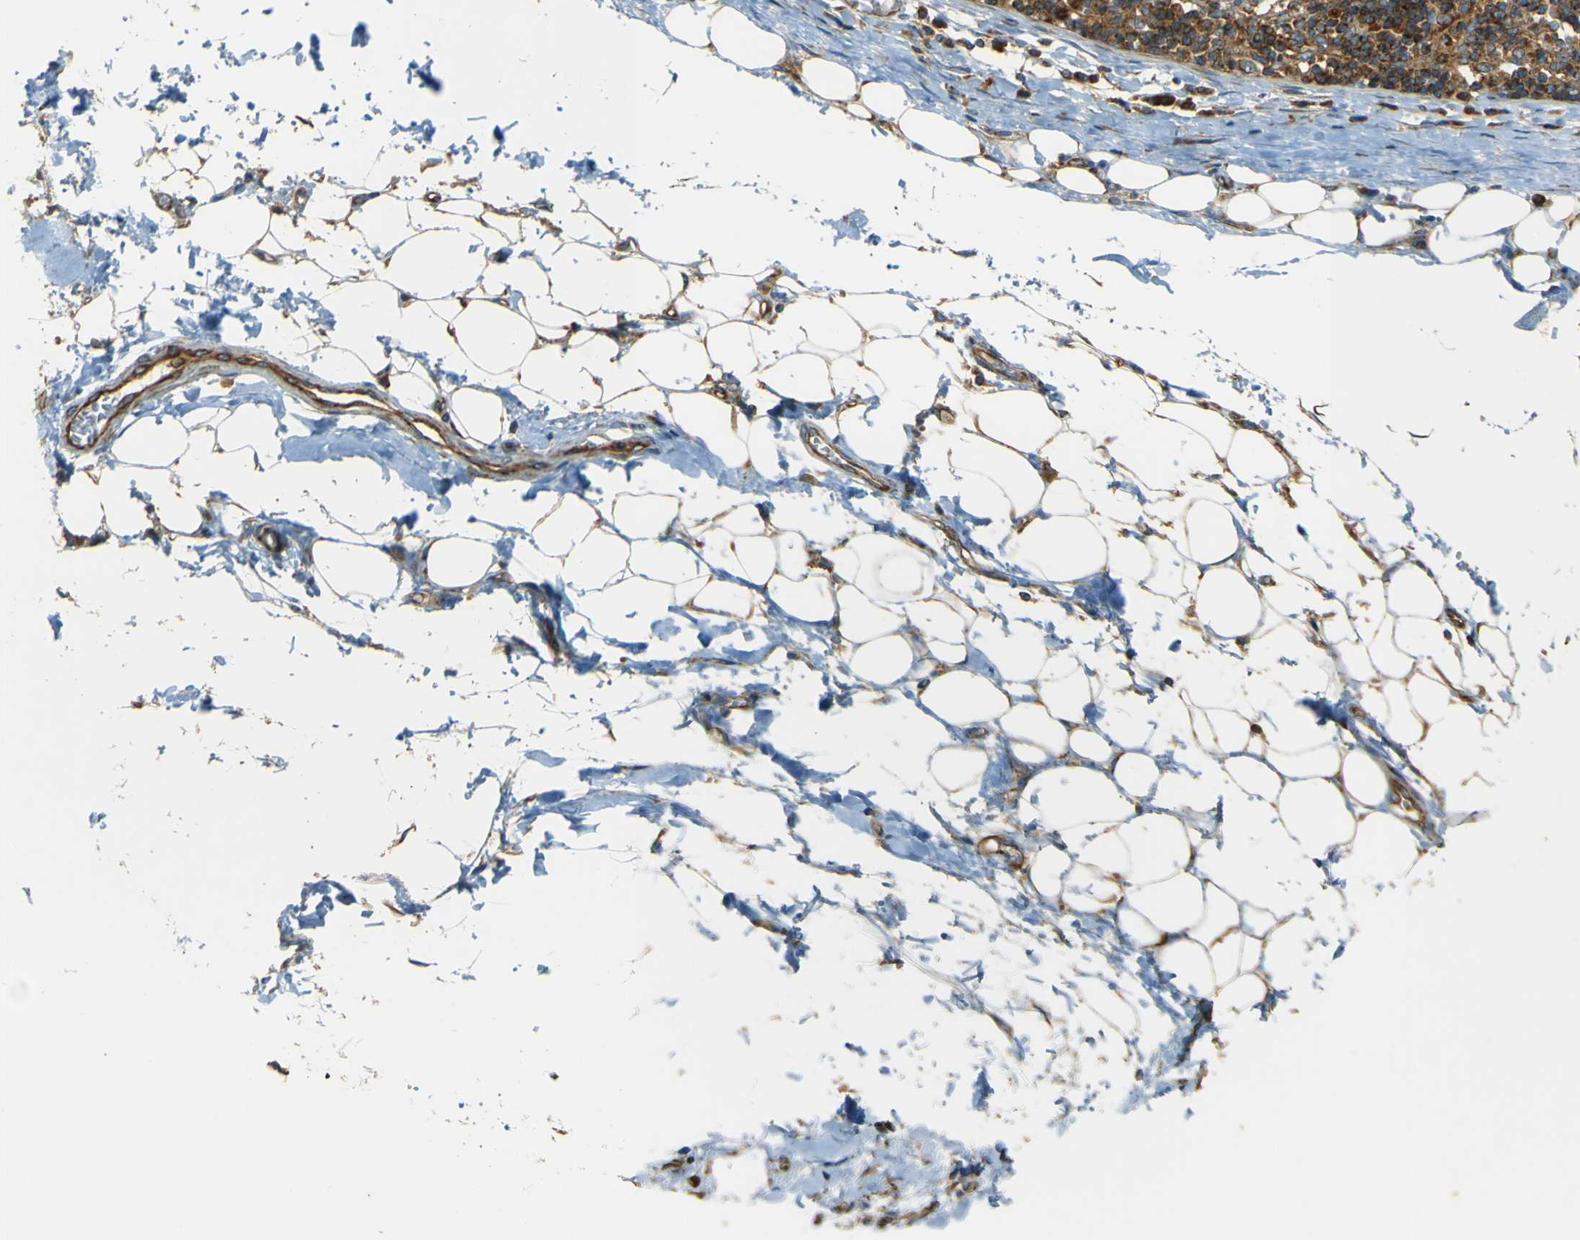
{"staining": {"intensity": "moderate", "quantity": "25%-75%", "location": "cytoplasmic/membranous"}, "tissue": "adipose tissue", "cell_type": "Adipocytes", "image_type": "normal", "snomed": [{"axis": "morphology", "description": "Normal tissue, NOS"}, {"axis": "morphology", "description": "Adenocarcinoma, NOS"}, {"axis": "topography", "description": "Esophagus"}], "caption": "Unremarkable adipose tissue shows moderate cytoplasmic/membranous staining in approximately 25%-75% of adipocytes.", "gene": "DNAJC5", "patient": {"sex": "male", "age": 62}}